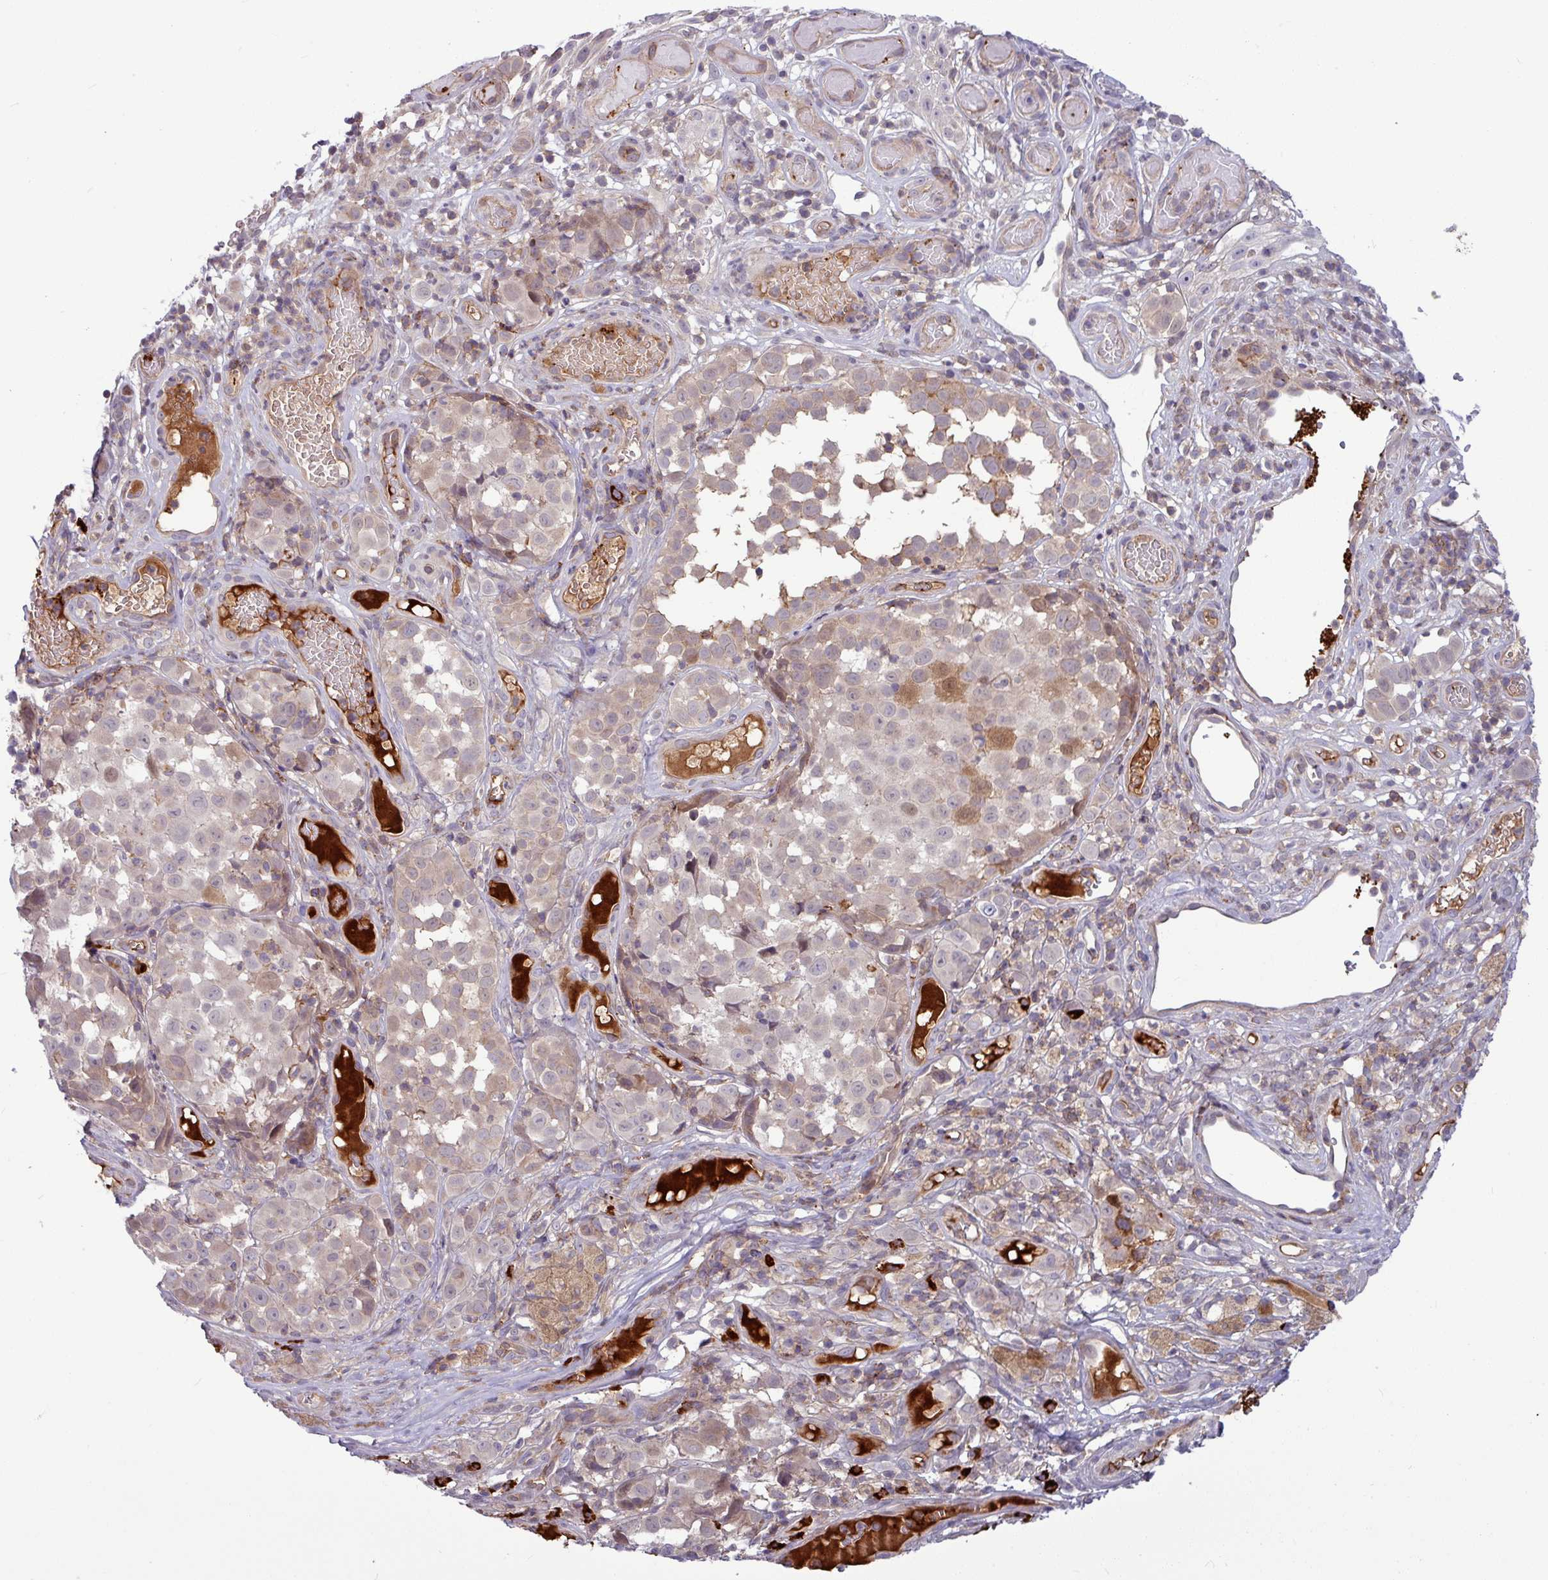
{"staining": {"intensity": "weak", "quantity": "25%-75%", "location": "cytoplasmic/membranous"}, "tissue": "melanoma", "cell_type": "Tumor cells", "image_type": "cancer", "snomed": [{"axis": "morphology", "description": "Malignant melanoma, NOS"}, {"axis": "topography", "description": "Skin"}], "caption": "Protein staining shows weak cytoplasmic/membranous staining in approximately 25%-75% of tumor cells in malignant melanoma. The protein is shown in brown color, while the nuclei are stained blue.", "gene": "B4GALNT4", "patient": {"sex": "male", "age": 64}}